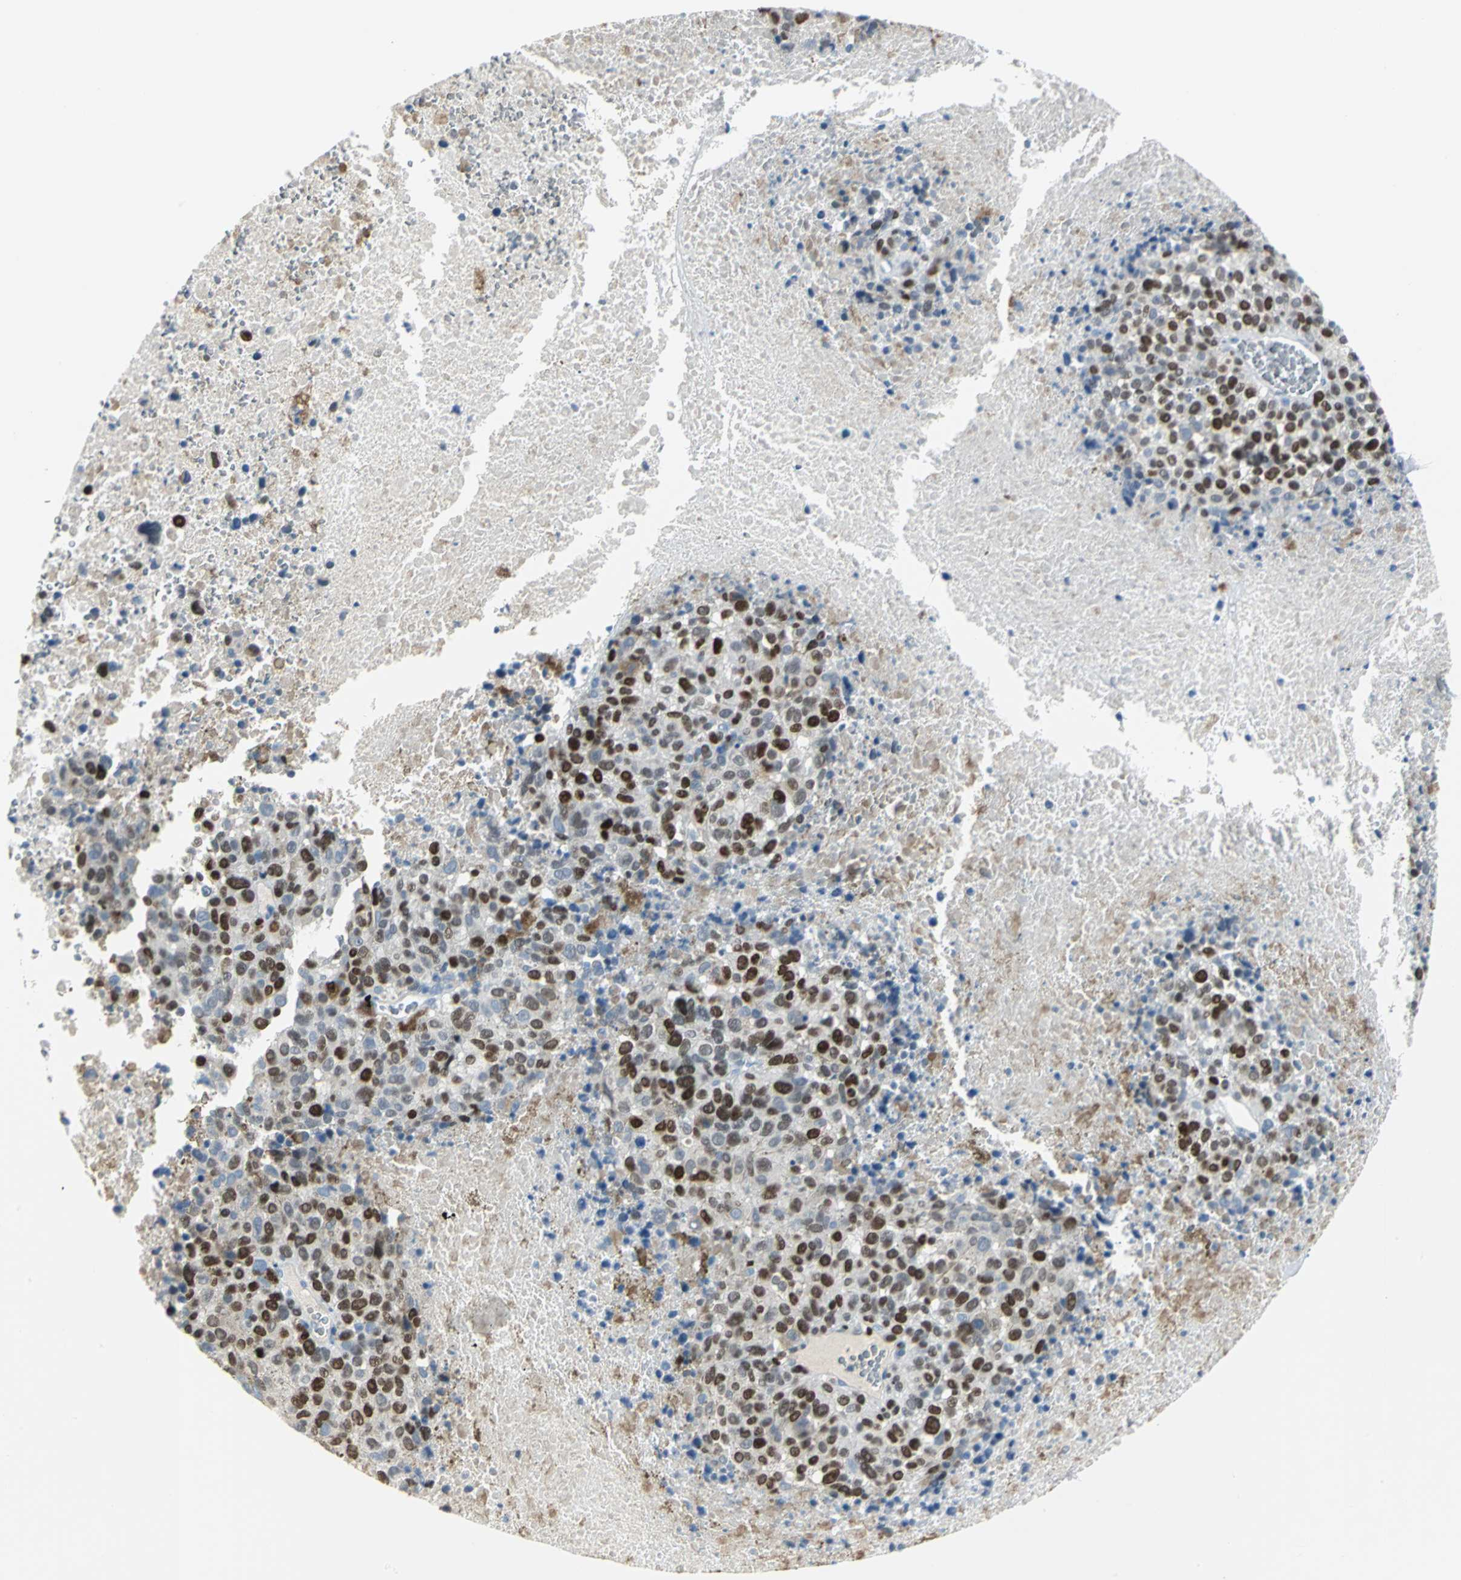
{"staining": {"intensity": "strong", "quantity": ">75%", "location": "nuclear"}, "tissue": "melanoma", "cell_type": "Tumor cells", "image_type": "cancer", "snomed": [{"axis": "morphology", "description": "Malignant melanoma, Metastatic site"}, {"axis": "topography", "description": "Cerebral cortex"}], "caption": "This is a histology image of immunohistochemistry staining of malignant melanoma (metastatic site), which shows strong expression in the nuclear of tumor cells.", "gene": "MCM4", "patient": {"sex": "female", "age": 52}}